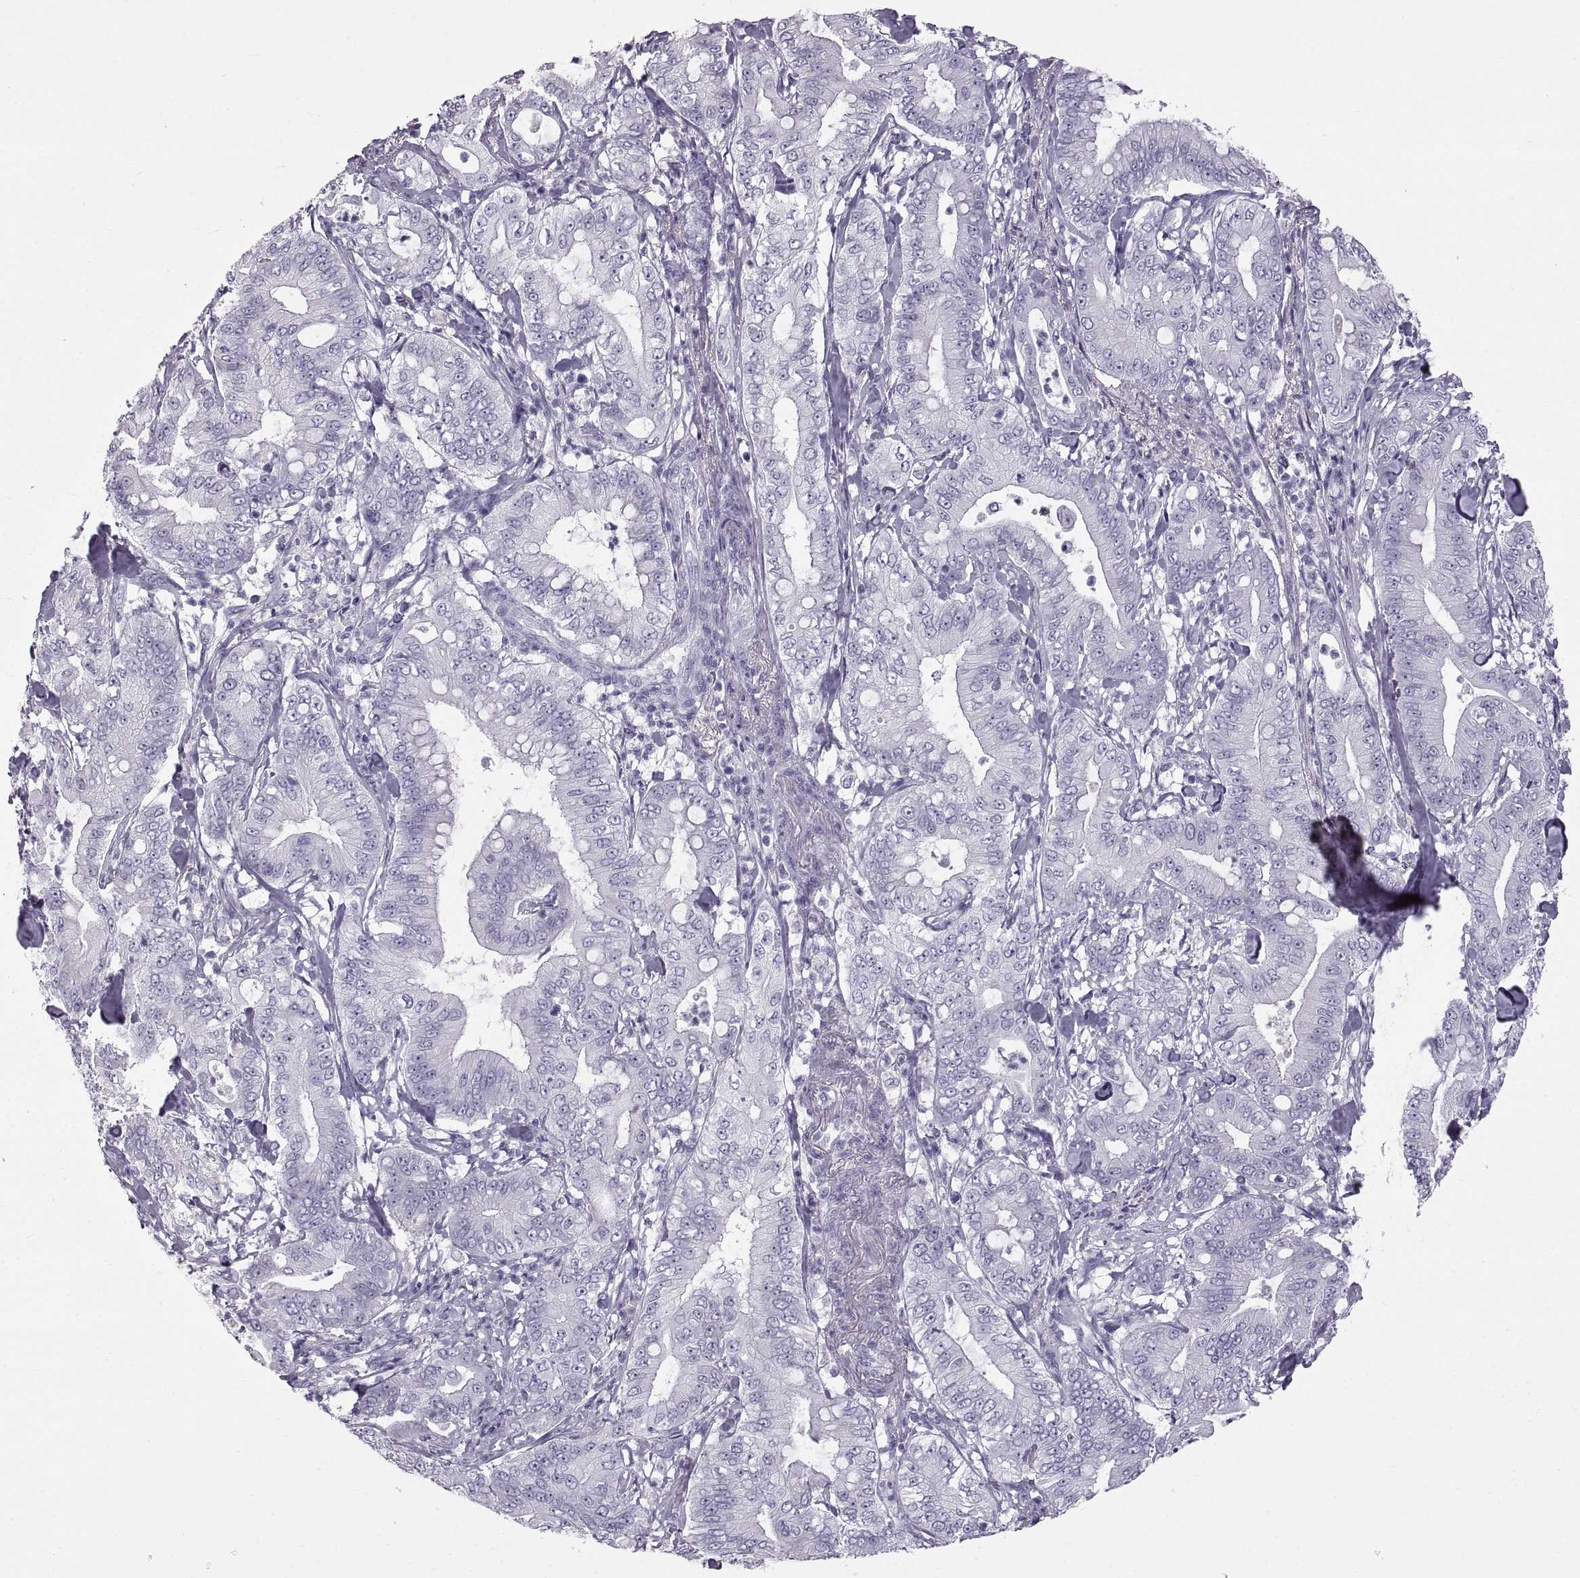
{"staining": {"intensity": "negative", "quantity": "none", "location": "none"}, "tissue": "pancreatic cancer", "cell_type": "Tumor cells", "image_type": "cancer", "snomed": [{"axis": "morphology", "description": "Adenocarcinoma, NOS"}, {"axis": "topography", "description": "Pancreas"}], "caption": "An image of pancreatic cancer stained for a protein demonstrates no brown staining in tumor cells. Nuclei are stained in blue.", "gene": "WFDC8", "patient": {"sex": "male", "age": 71}}